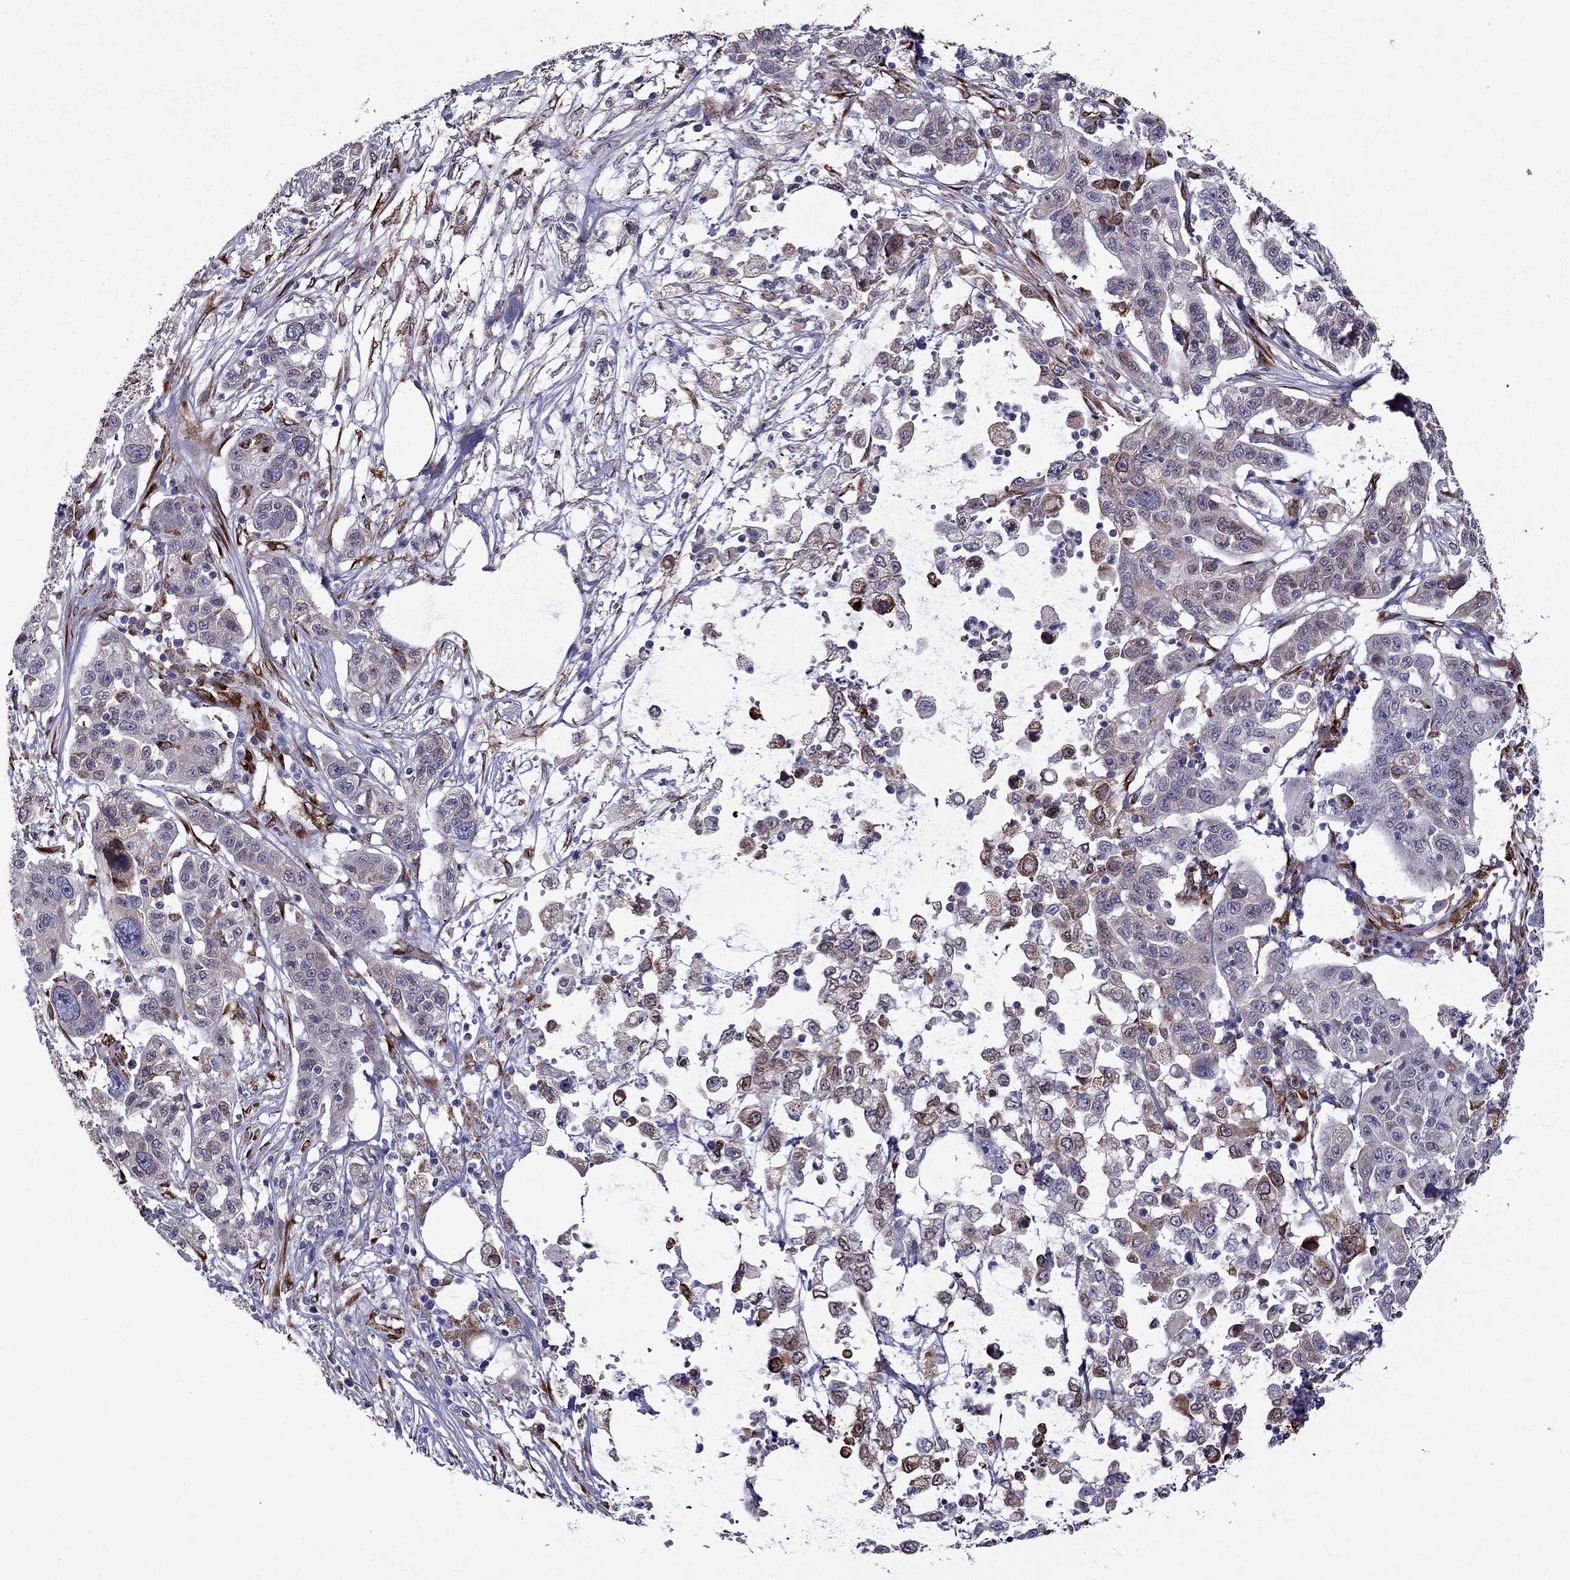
{"staining": {"intensity": "moderate", "quantity": "<25%", "location": "cytoplasmic/membranous"}, "tissue": "liver cancer", "cell_type": "Tumor cells", "image_type": "cancer", "snomed": [{"axis": "morphology", "description": "Adenocarcinoma, NOS"}, {"axis": "morphology", "description": "Cholangiocarcinoma"}, {"axis": "topography", "description": "Liver"}], "caption": "A brown stain shows moderate cytoplasmic/membranous positivity of a protein in human liver cancer (adenocarcinoma) tumor cells.", "gene": "IKBIP", "patient": {"sex": "male", "age": 64}}